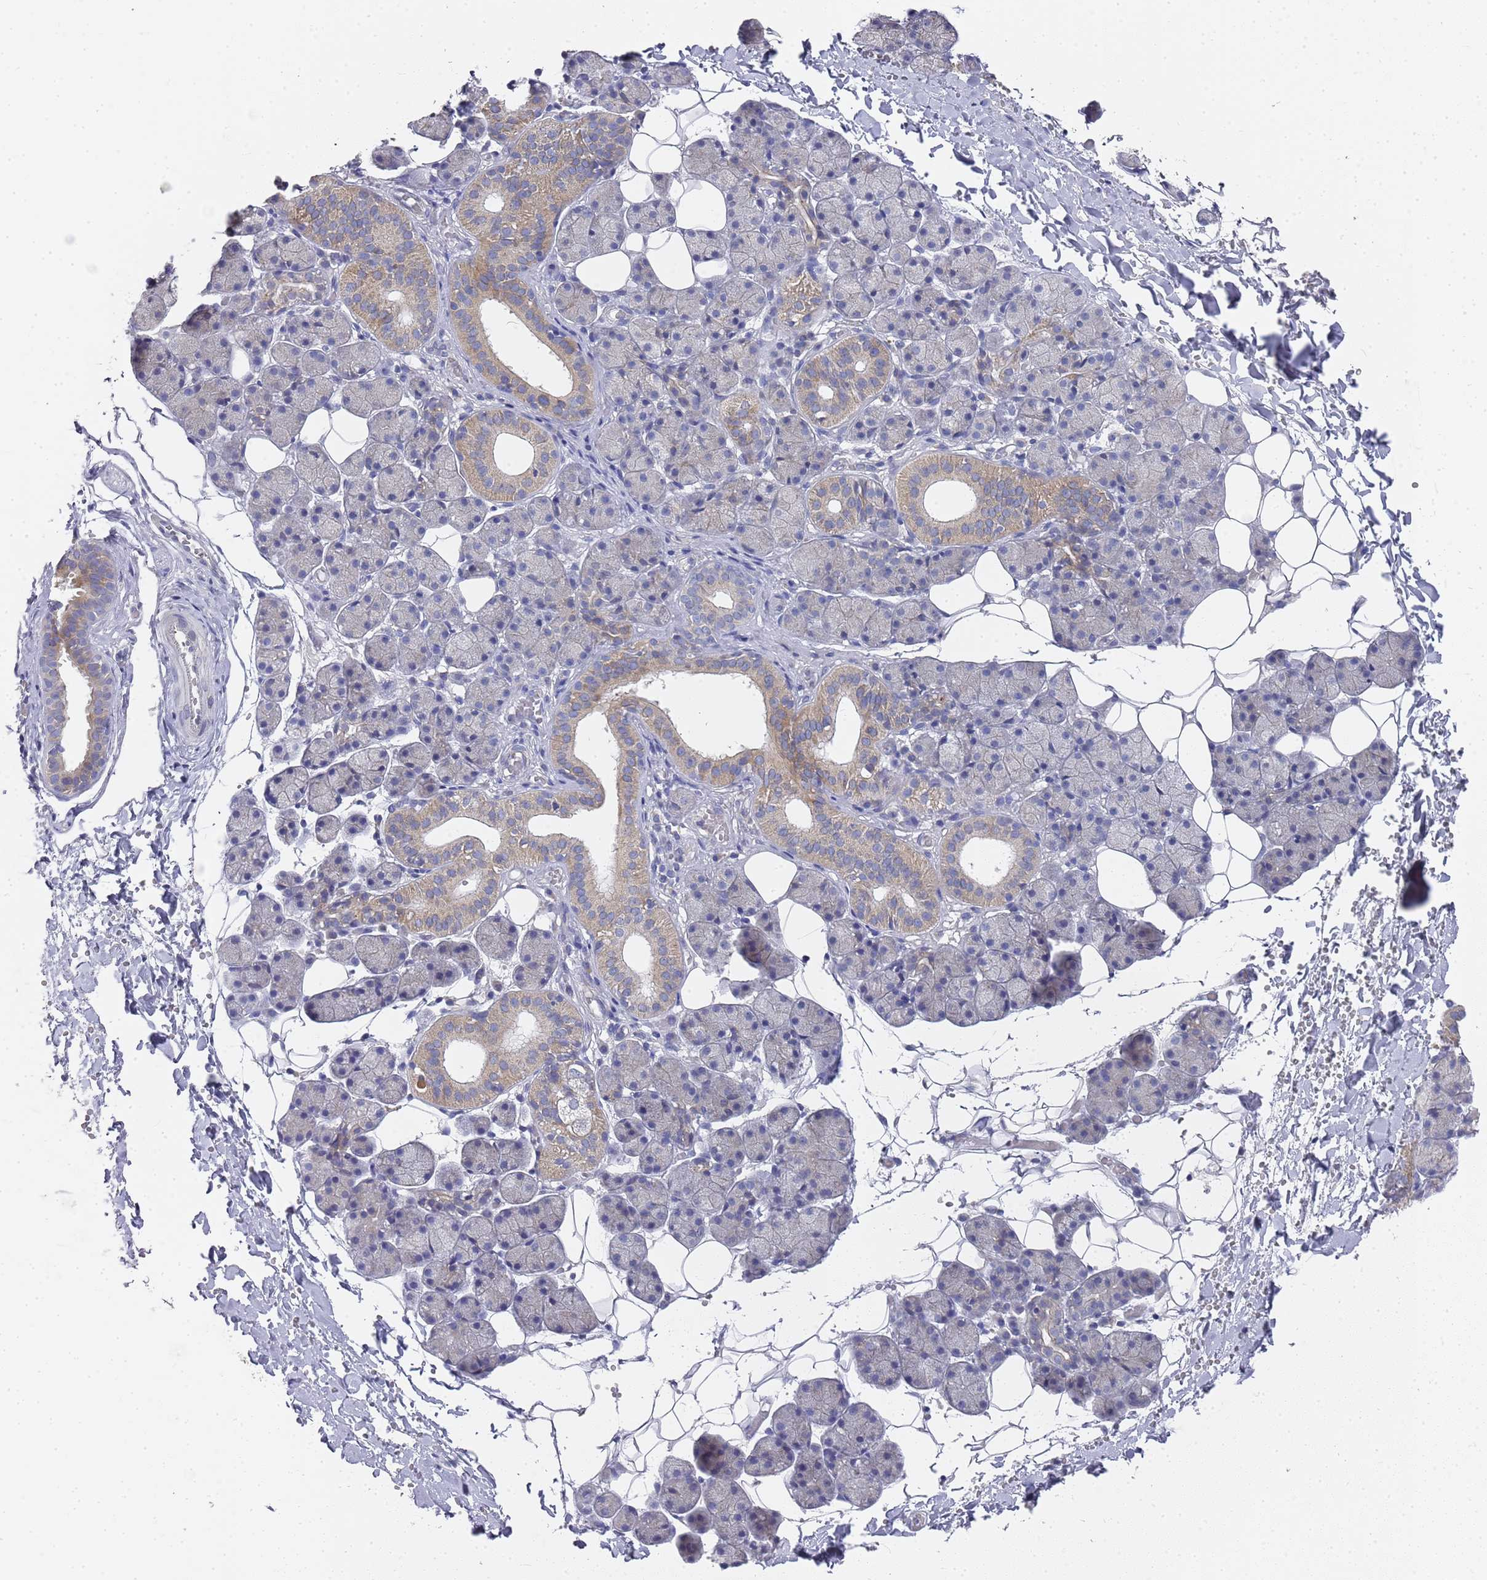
{"staining": {"intensity": "weak", "quantity": "<25%", "location": "cytoplasmic/membranous"}, "tissue": "salivary gland", "cell_type": "Glandular cells", "image_type": "normal", "snomed": [{"axis": "morphology", "description": "Normal tissue, NOS"}, {"axis": "topography", "description": "Salivary gland"}], "caption": "IHC photomicrograph of unremarkable salivary gland stained for a protein (brown), which displays no staining in glandular cells. (Brightfield microscopy of DAB (3,3'-diaminobenzidine) immunohistochemistry (IHC) at high magnification).", "gene": "NPEPPS", "patient": {"sex": "female", "age": 33}}